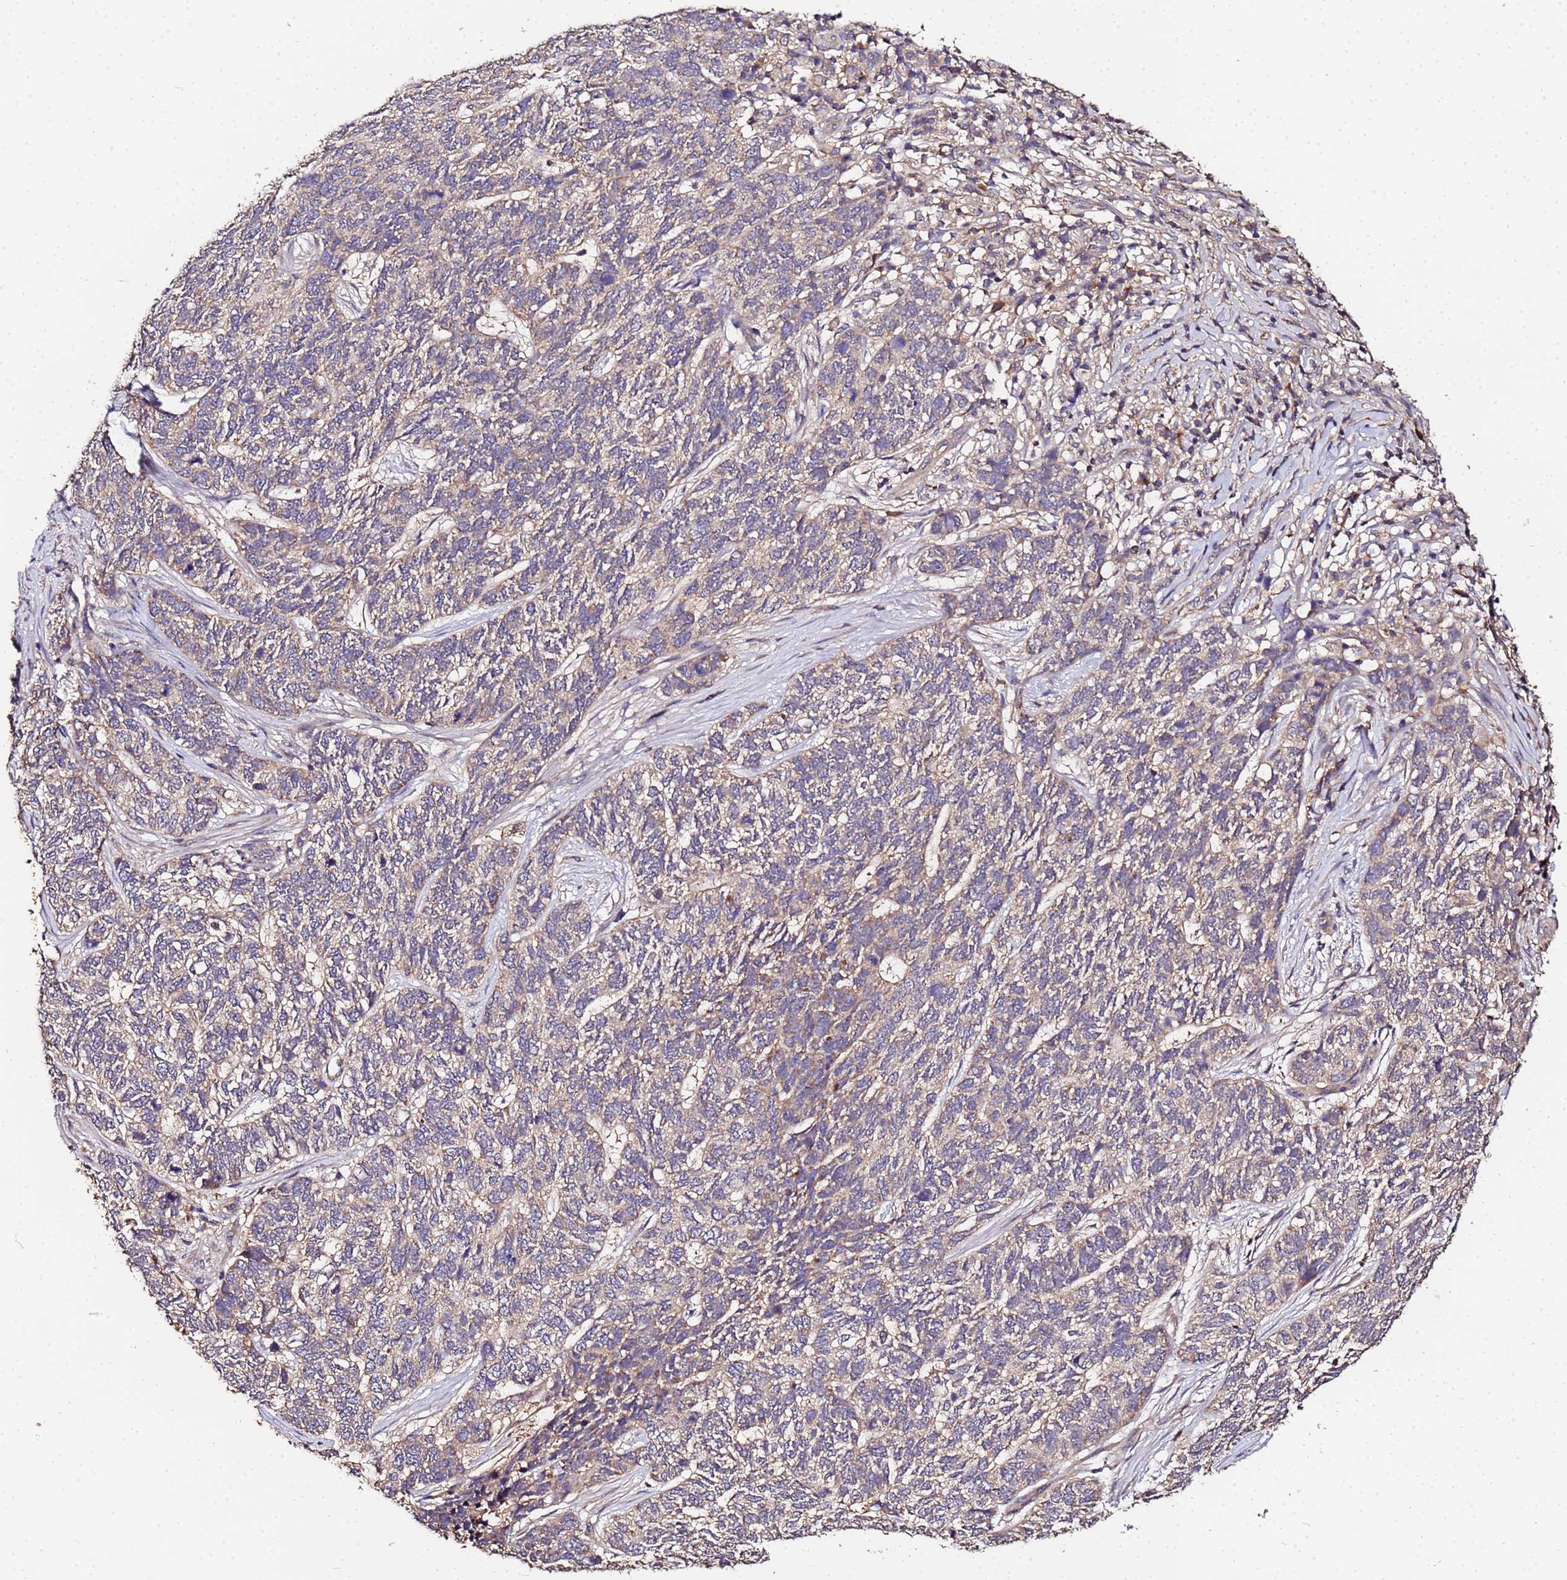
{"staining": {"intensity": "weak", "quantity": "25%-75%", "location": "cytoplasmic/membranous"}, "tissue": "skin cancer", "cell_type": "Tumor cells", "image_type": "cancer", "snomed": [{"axis": "morphology", "description": "Basal cell carcinoma"}, {"axis": "topography", "description": "Skin"}], "caption": "IHC histopathology image of human basal cell carcinoma (skin) stained for a protein (brown), which displays low levels of weak cytoplasmic/membranous positivity in about 25%-75% of tumor cells.", "gene": "MTERF1", "patient": {"sex": "female", "age": 65}}